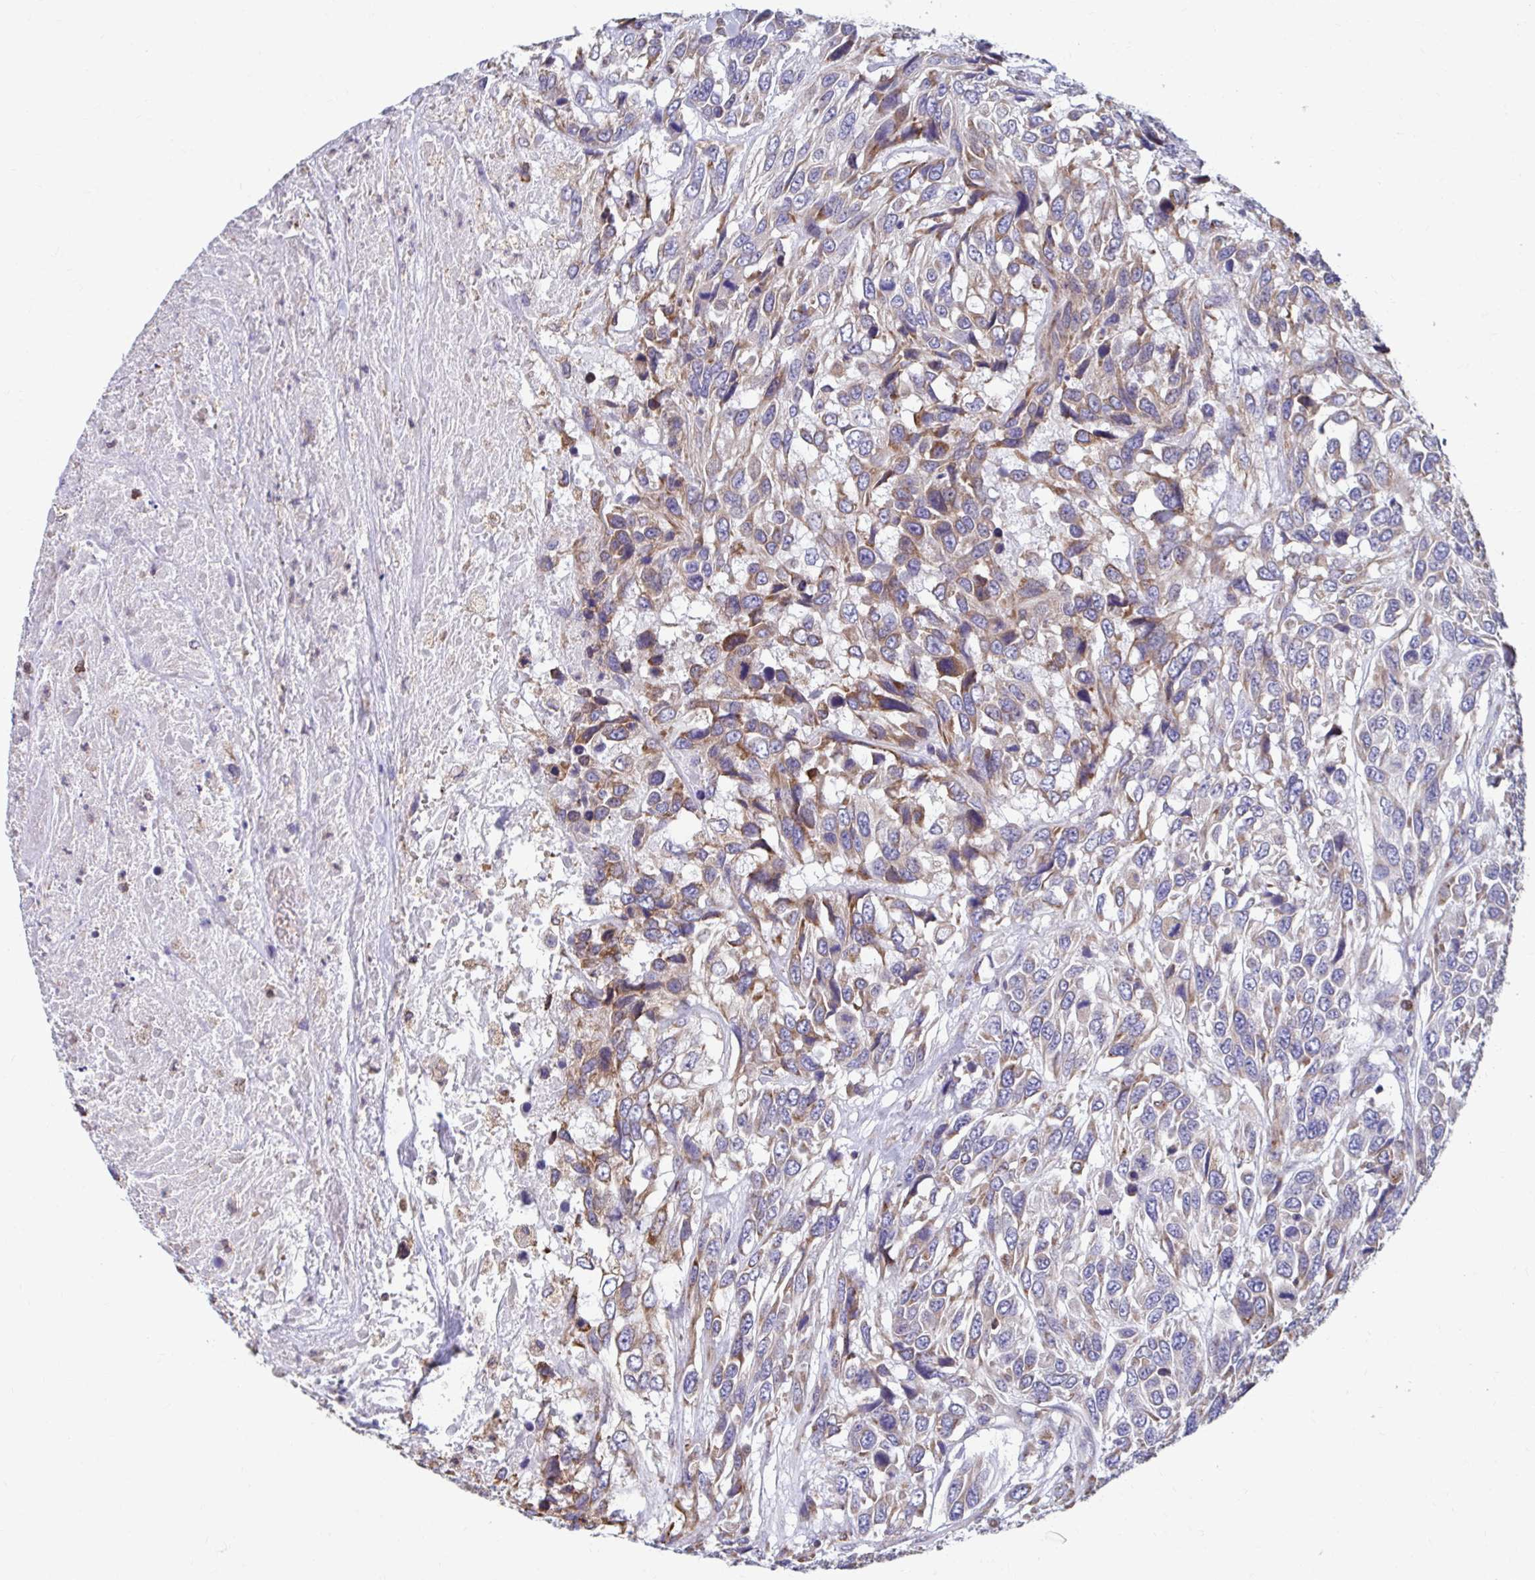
{"staining": {"intensity": "weak", "quantity": "25%-75%", "location": "cytoplasmic/membranous"}, "tissue": "urothelial cancer", "cell_type": "Tumor cells", "image_type": "cancer", "snomed": [{"axis": "morphology", "description": "Urothelial carcinoma, High grade"}, {"axis": "topography", "description": "Urinary bladder"}], "caption": "Brown immunohistochemical staining in urothelial cancer shows weak cytoplasmic/membranous expression in approximately 25%-75% of tumor cells.", "gene": "FKBP2", "patient": {"sex": "female", "age": 70}}